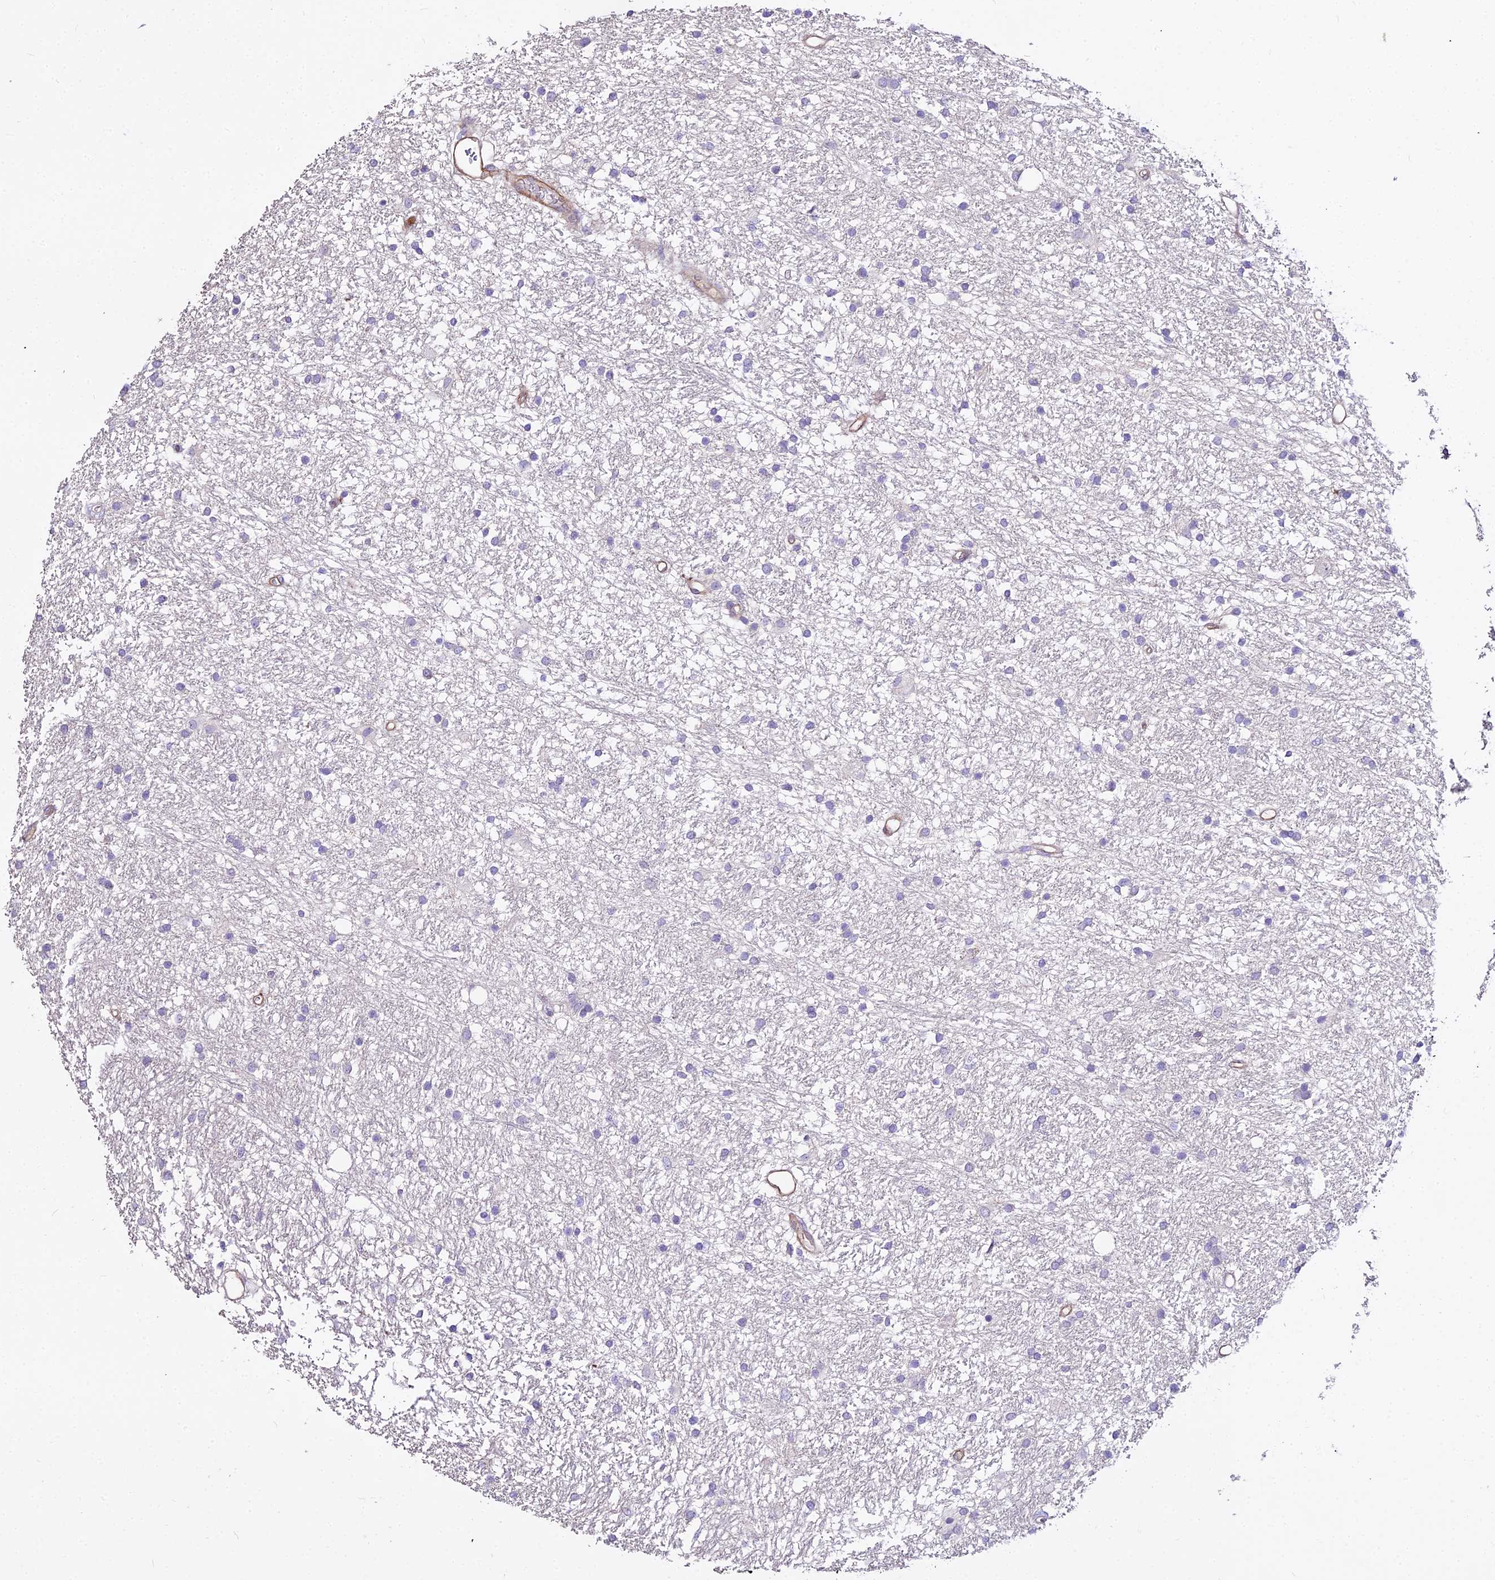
{"staining": {"intensity": "negative", "quantity": "none", "location": "none"}, "tissue": "glioma", "cell_type": "Tumor cells", "image_type": "cancer", "snomed": [{"axis": "morphology", "description": "Glioma, malignant, High grade"}, {"axis": "topography", "description": "Brain"}], "caption": "An image of glioma stained for a protein displays no brown staining in tumor cells.", "gene": "GLYAT", "patient": {"sex": "male", "age": 77}}